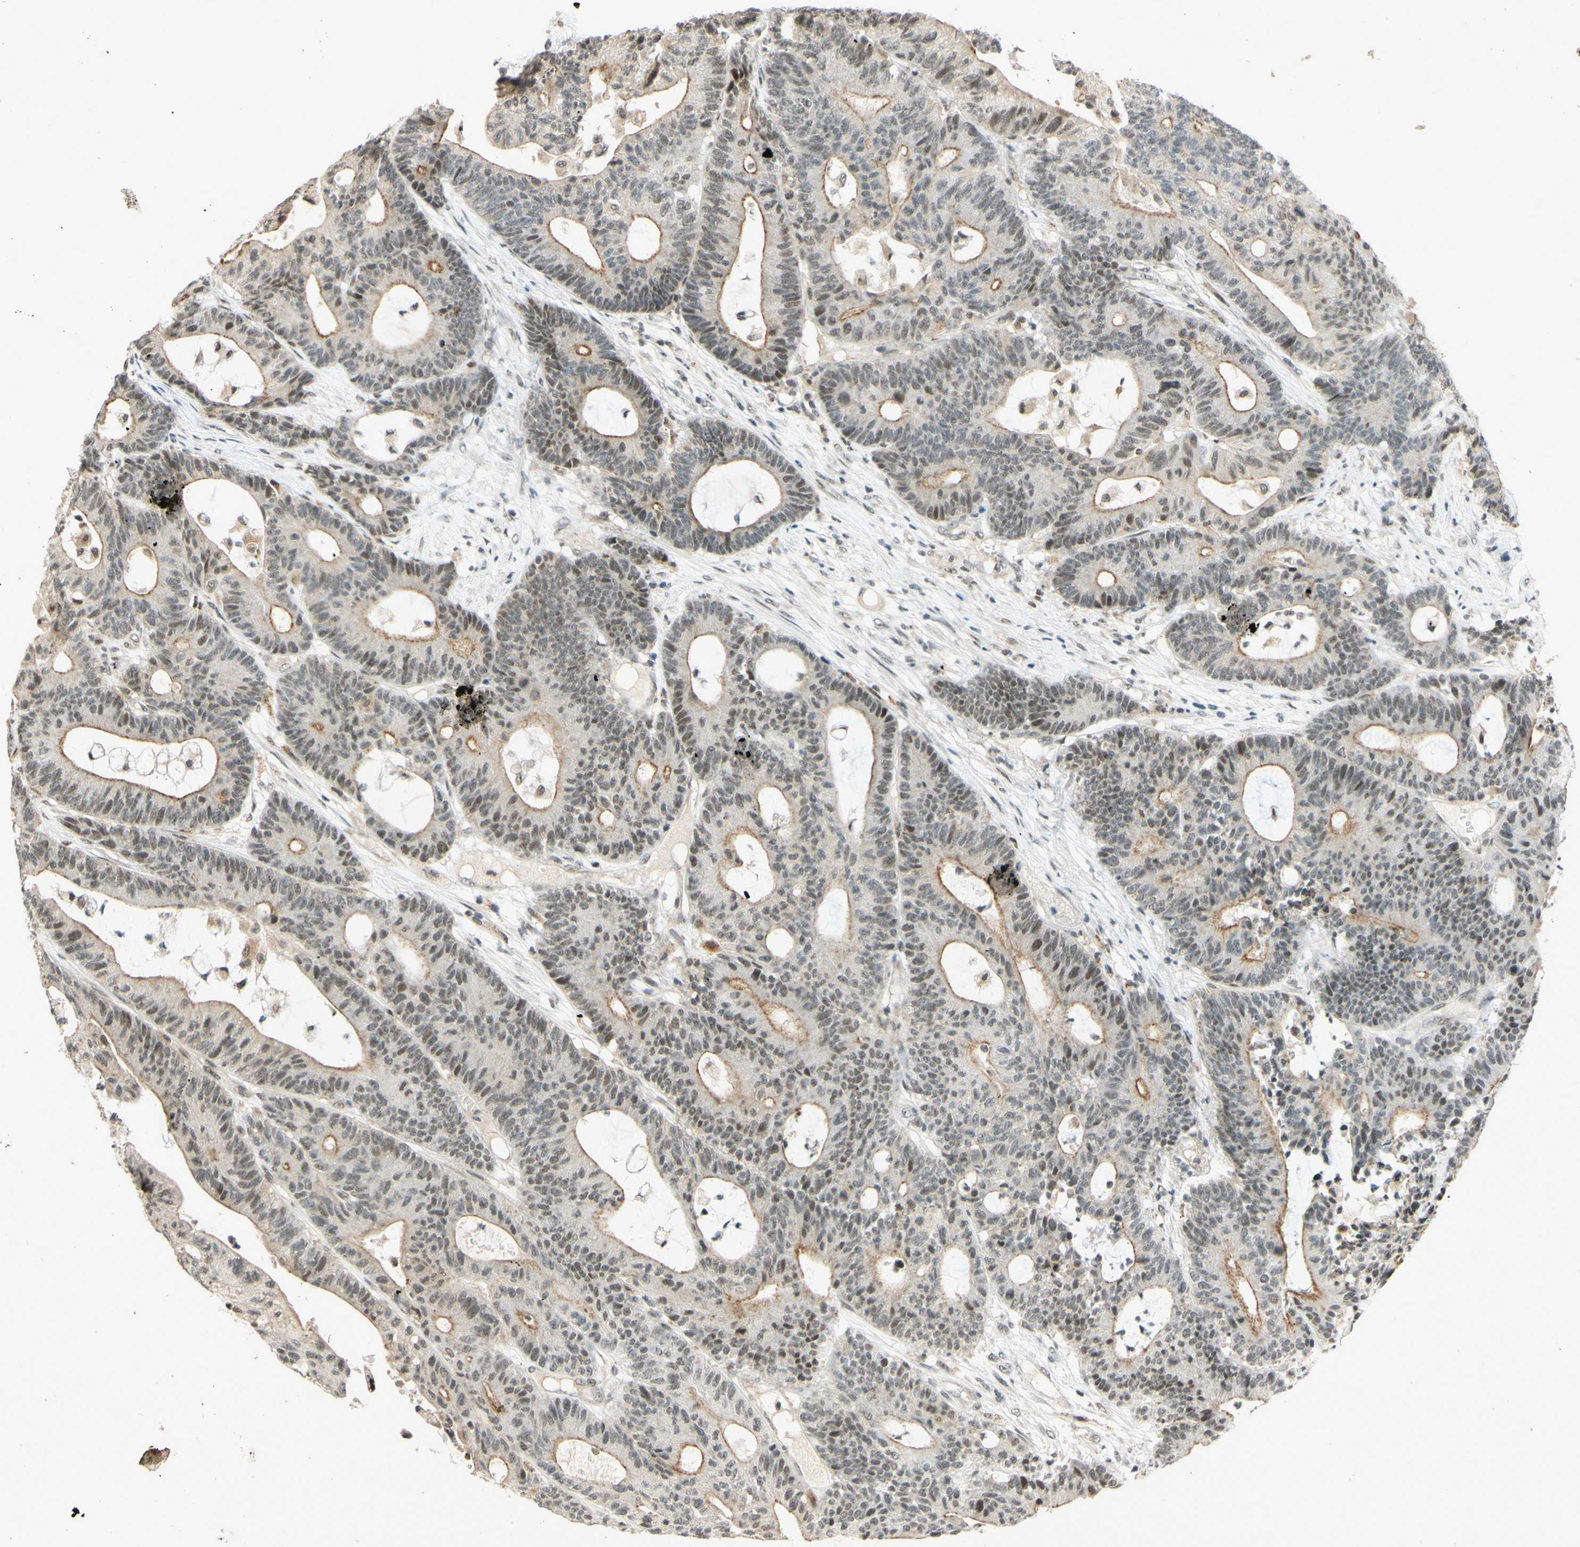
{"staining": {"intensity": "weak", "quantity": ">75%", "location": "cytoplasmic/membranous,nuclear"}, "tissue": "colorectal cancer", "cell_type": "Tumor cells", "image_type": "cancer", "snomed": [{"axis": "morphology", "description": "Adenocarcinoma, NOS"}, {"axis": "topography", "description": "Colon"}], "caption": "Colorectal adenocarcinoma stained for a protein (brown) exhibits weak cytoplasmic/membranous and nuclear positive expression in approximately >75% of tumor cells.", "gene": "SMARCB1", "patient": {"sex": "female", "age": 84}}